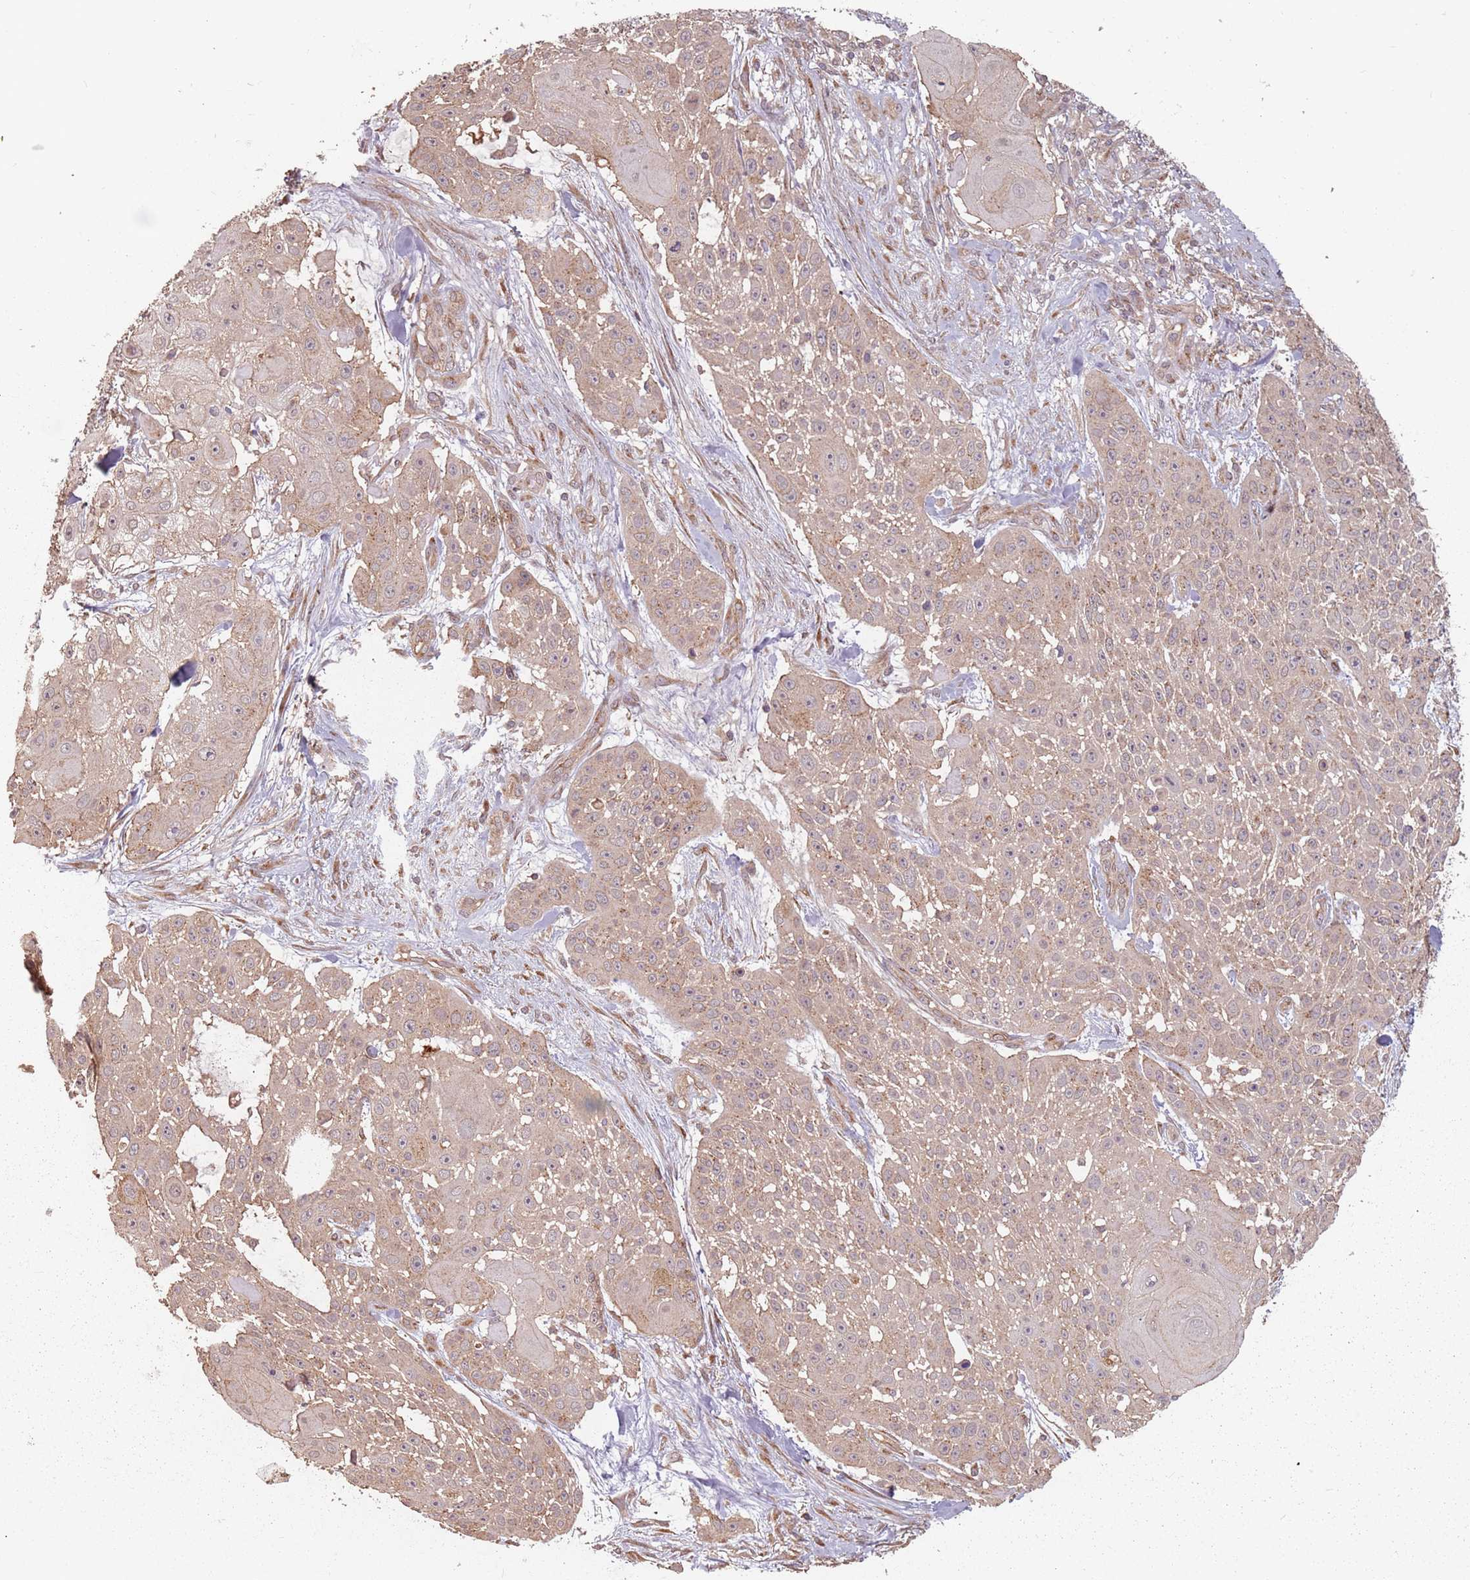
{"staining": {"intensity": "weak", "quantity": ">75%", "location": "cytoplasmic/membranous"}, "tissue": "skin cancer", "cell_type": "Tumor cells", "image_type": "cancer", "snomed": [{"axis": "morphology", "description": "Squamous cell carcinoma, NOS"}, {"axis": "topography", "description": "Skin"}], "caption": "A brown stain highlights weak cytoplasmic/membranous staining of a protein in skin squamous cell carcinoma tumor cells. The staining is performed using DAB brown chromogen to label protein expression. The nuclei are counter-stained blue using hematoxylin.", "gene": "C3orf14", "patient": {"sex": "female", "age": 86}}